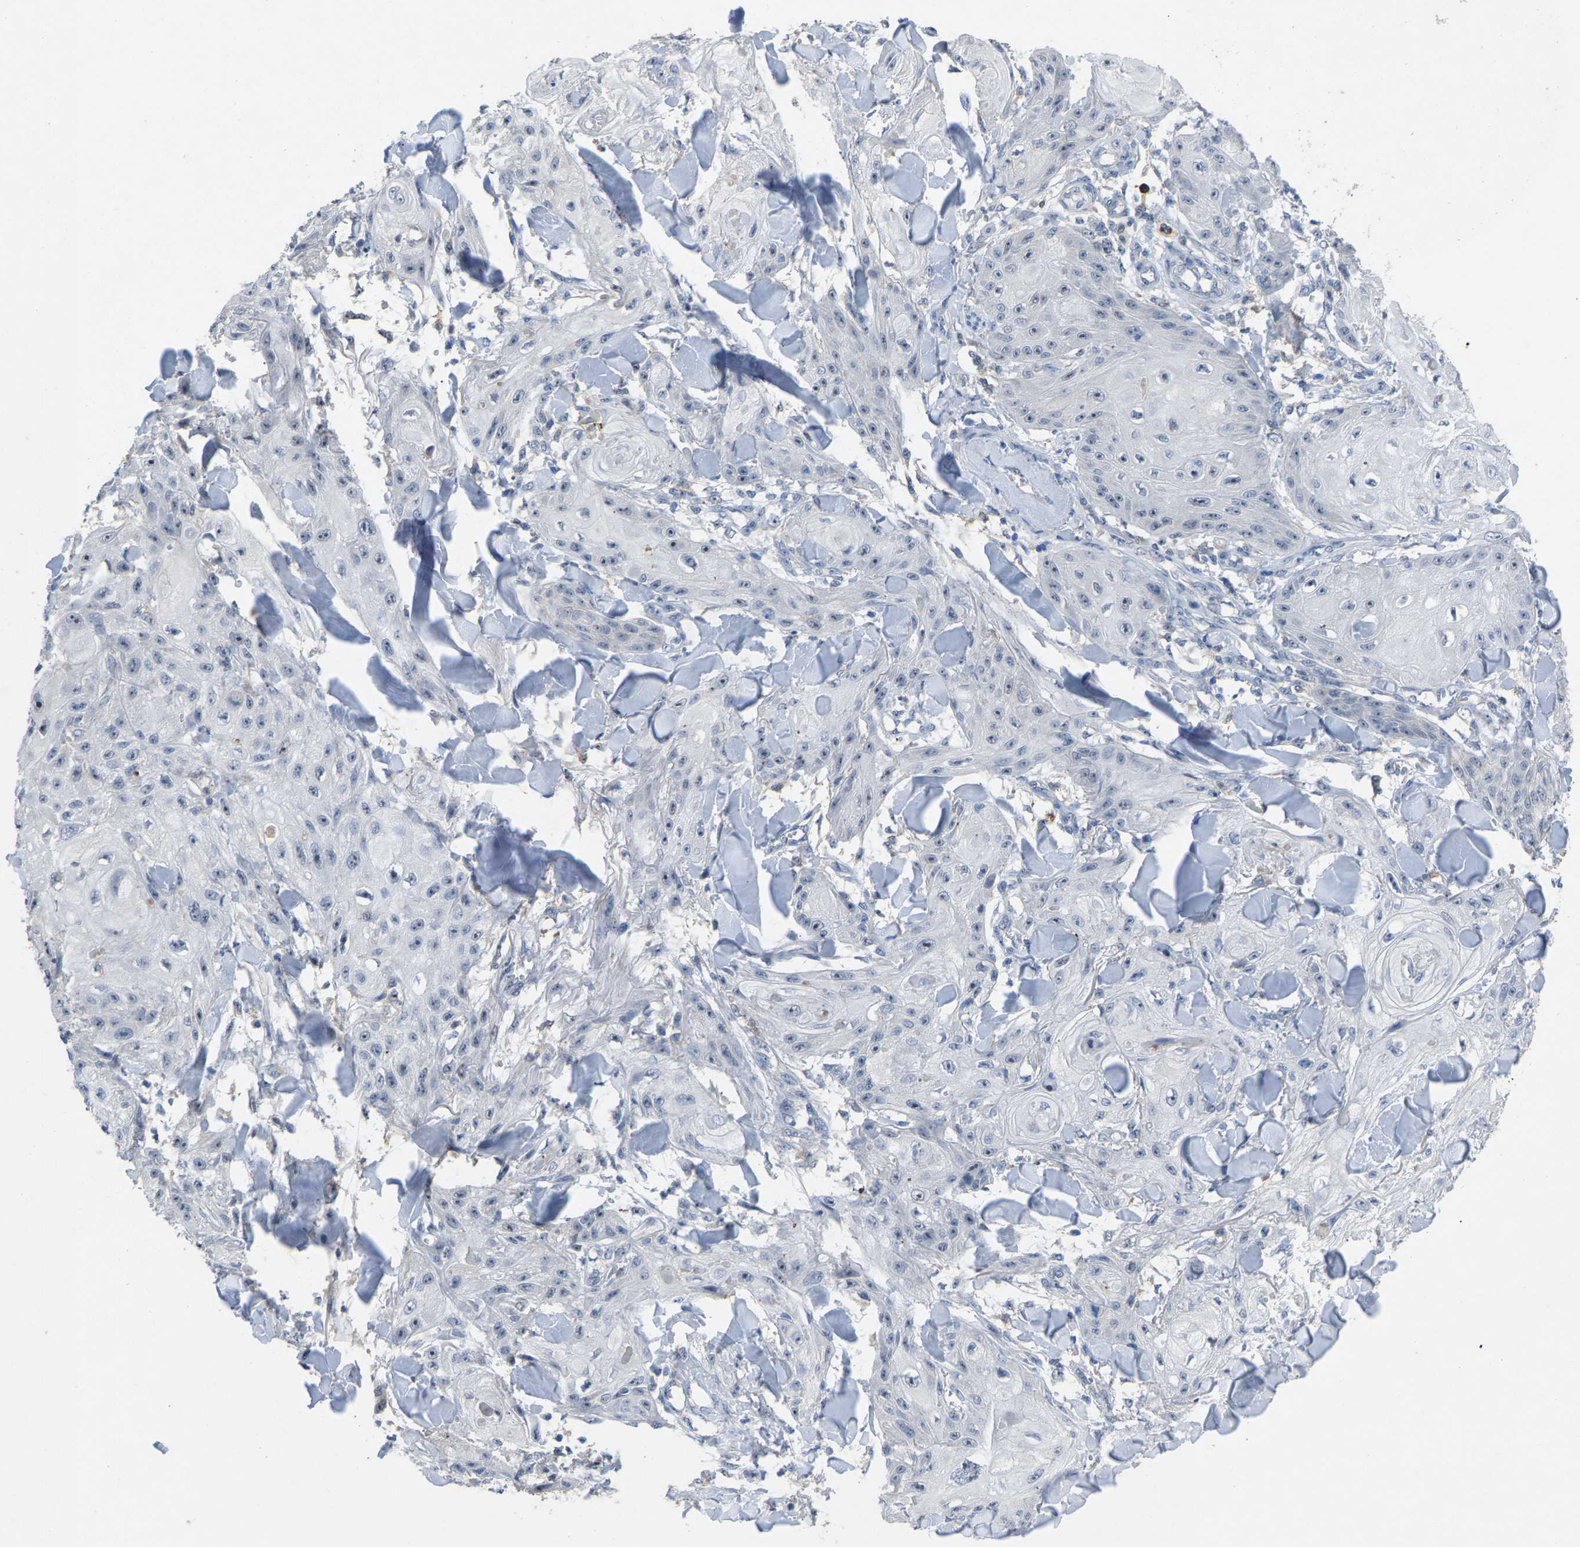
{"staining": {"intensity": "negative", "quantity": "none", "location": "none"}, "tissue": "skin cancer", "cell_type": "Tumor cells", "image_type": "cancer", "snomed": [{"axis": "morphology", "description": "Squamous cell carcinoma, NOS"}, {"axis": "topography", "description": "Skin"}], "caption": "Tumor cells are negative for protein expression in human skin squamous cell carcinoma.", "gene": "FHIT", "patient": {"sex": "male", "age": 74}}